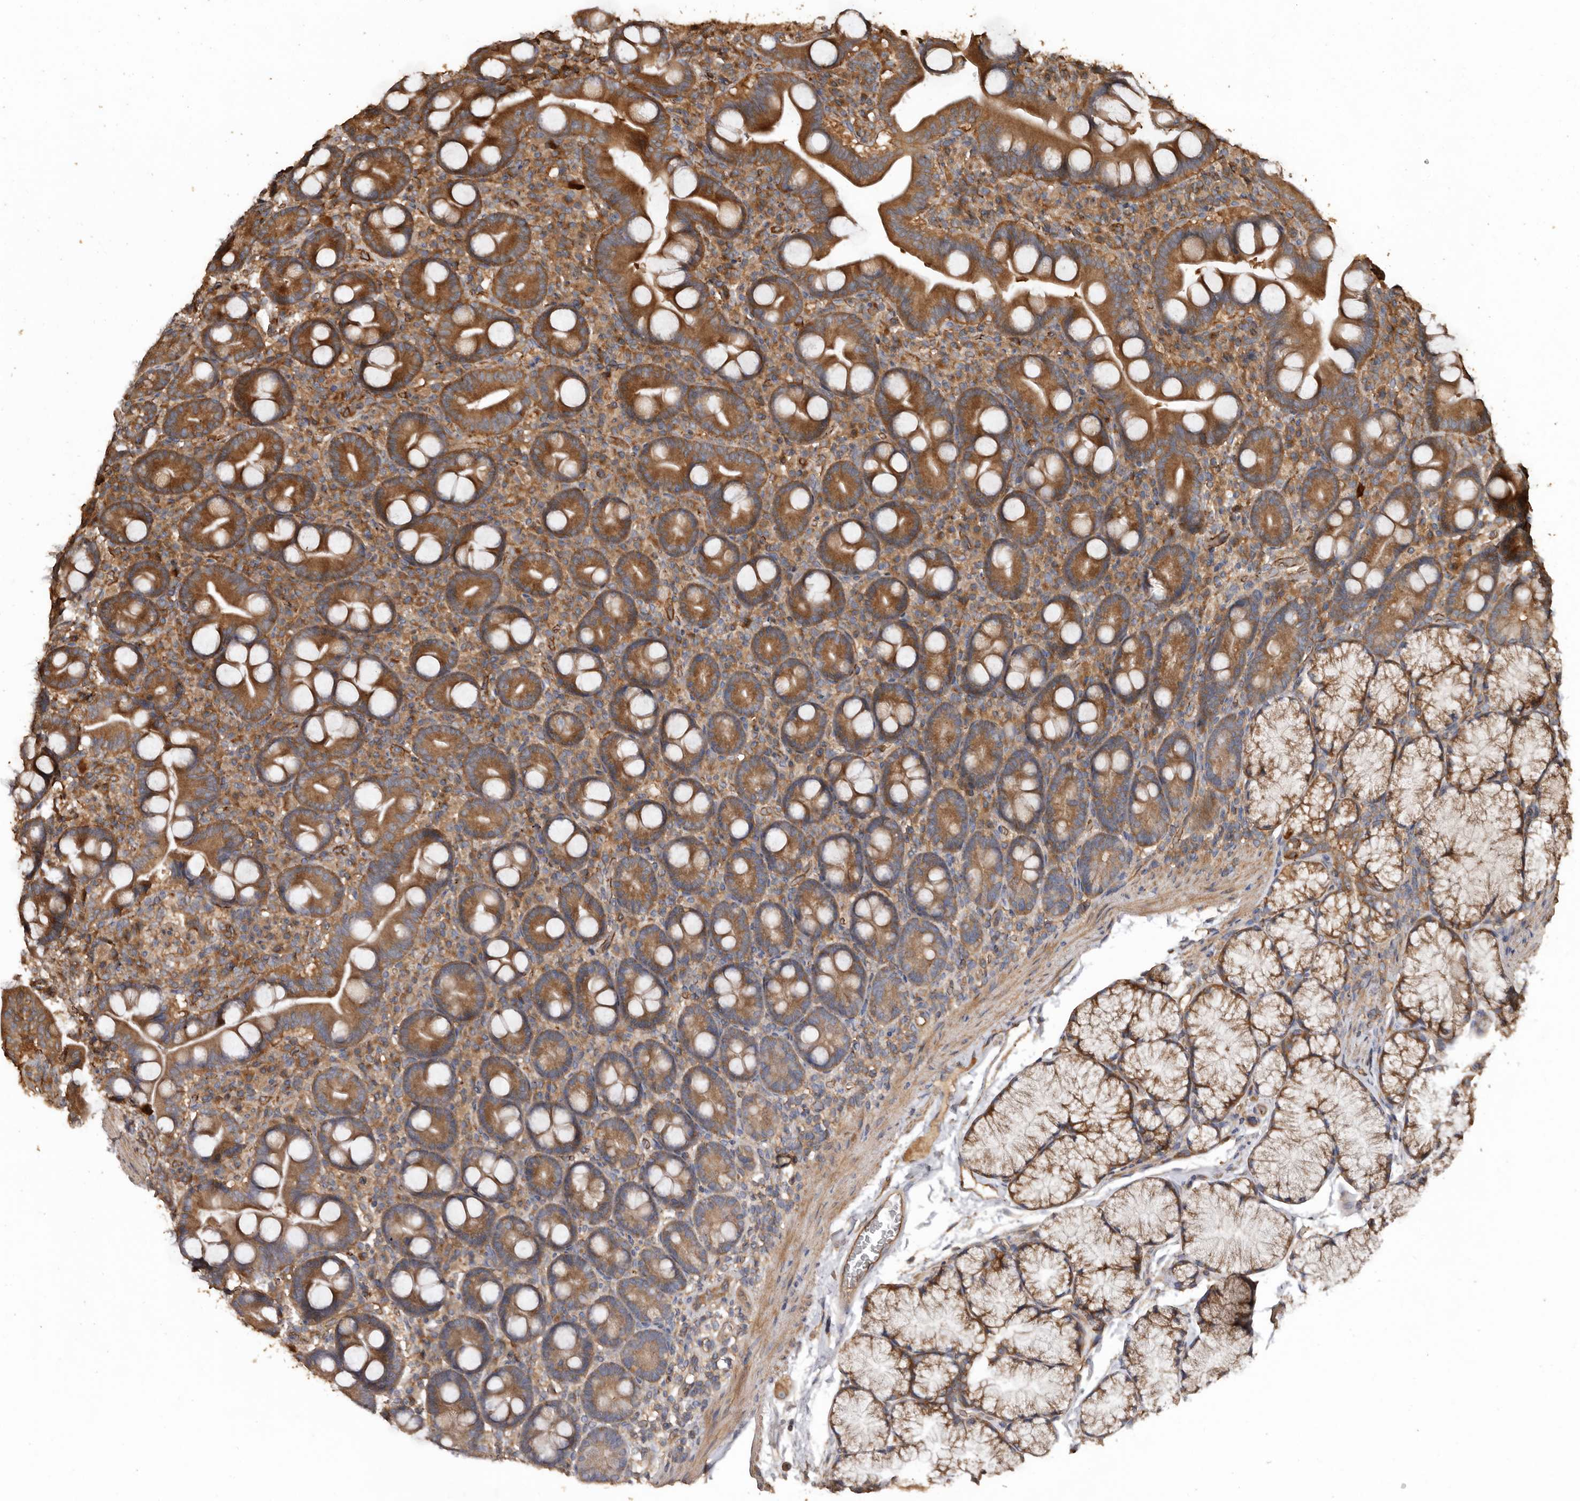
{"staining": {"intensity": "moderate", "quantity": ">75%", "location": "cytoplasmic/membranous"}, "tissue": "duodenum", "cell_type": "Glandular cells", "image_type": "normal", "snomed": [{"axis": "morphology", "description": "Normal tissue, NOS"}, {"axis": "topography", "description": "Duodenum"}], "caption": "Immunohistochemistry (IHC) staining of benign duodenum, which exhibits medium levels of moderate cytoplasmic/membranous staining in about >75% of glandular cells indicating moderate cytoplasmic/membranous protein positivity. The staining was performed using DAB (brown) for protein detection and nuclei were counterstained in hematoxylin (blue).", "gene": "FLCN", "patient": {"sex": "male", "age": 35}}